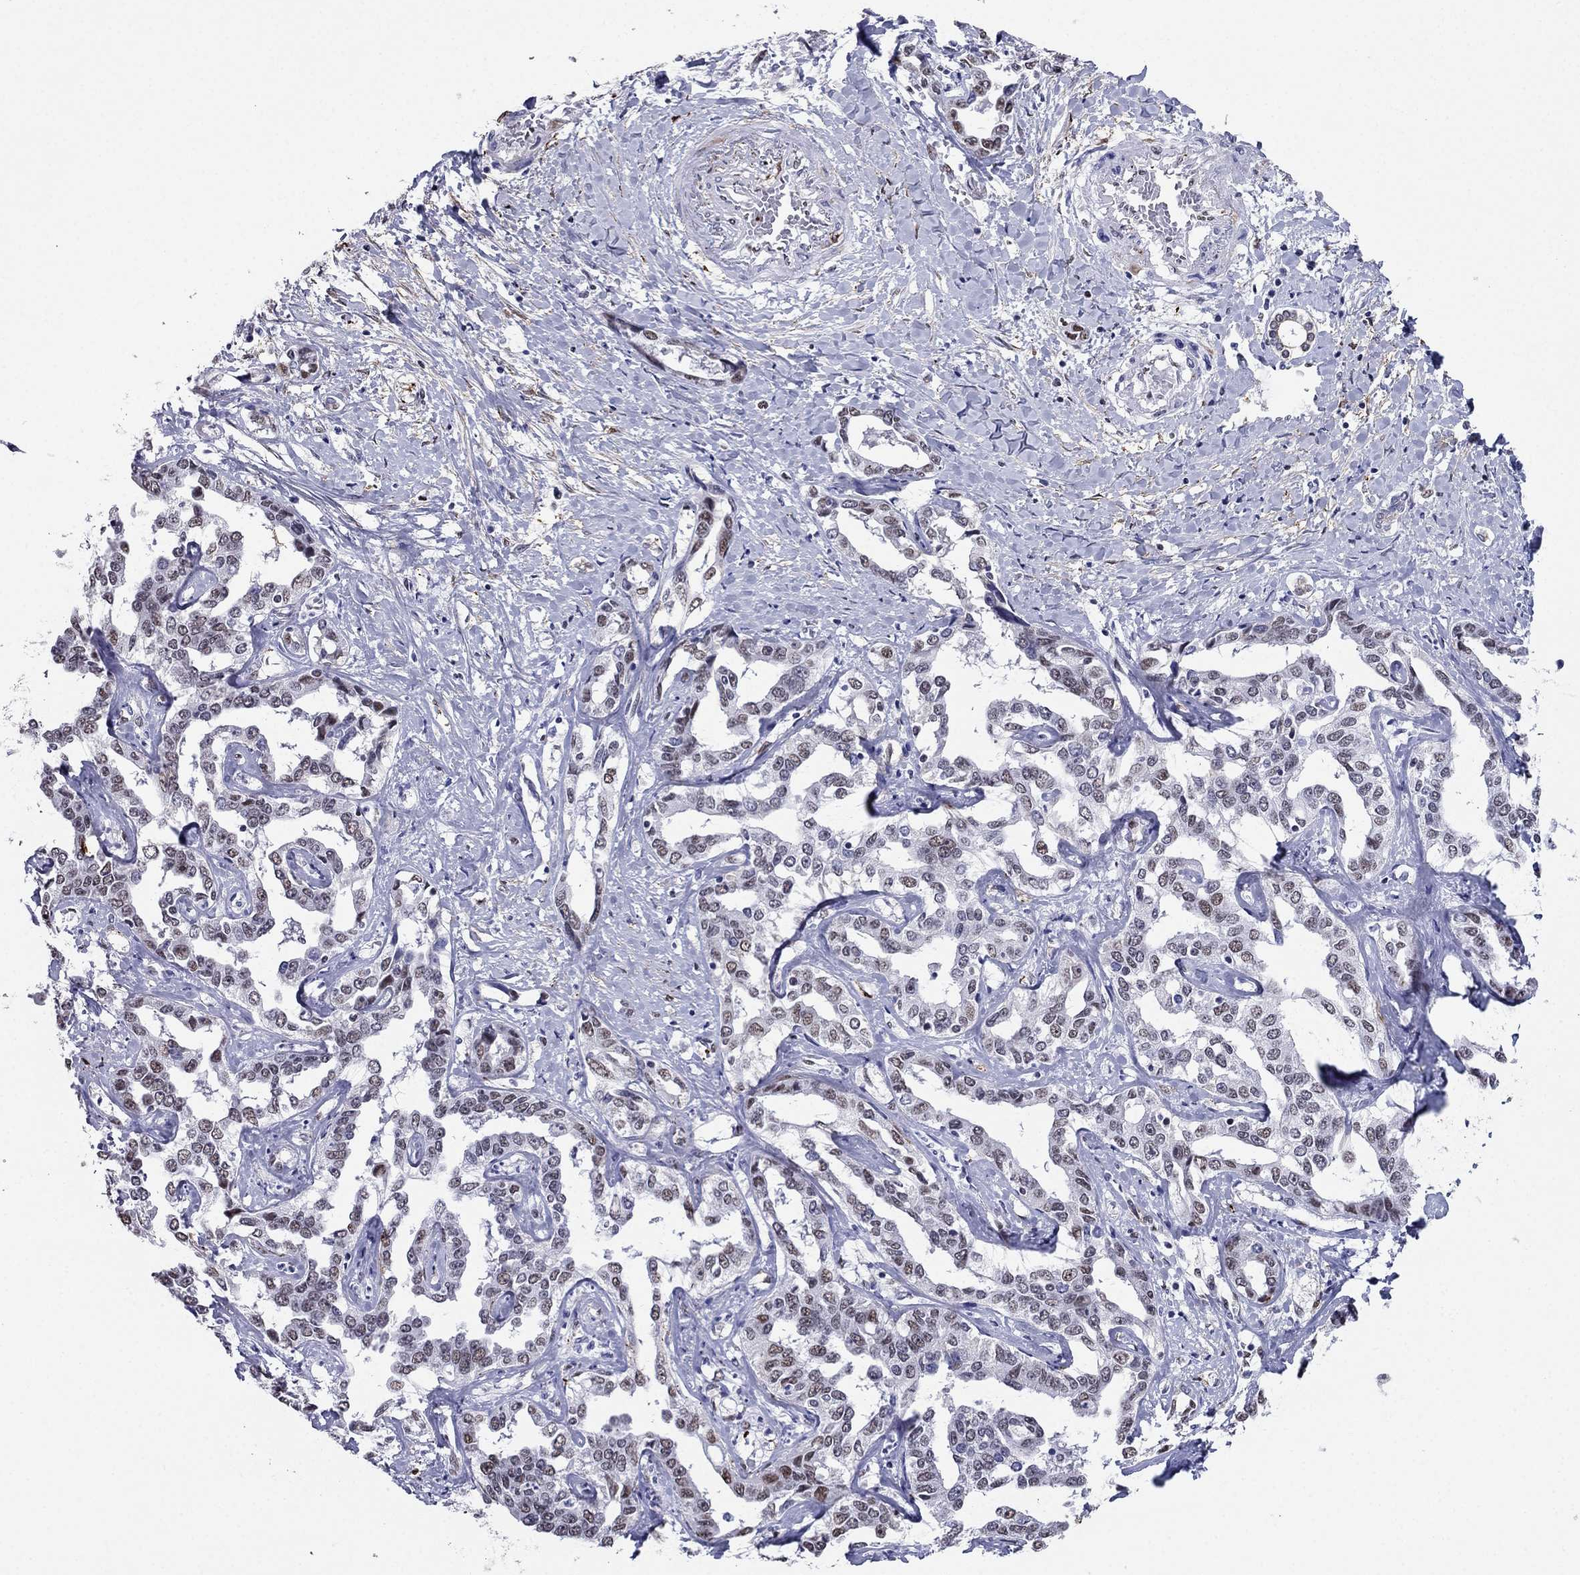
{"staining": {"intensity": "weak", "quantity": "25%-75%", "location": "nuclear"}, "tissue": "liver cancer", "cell_type": "Tumor cells", "image_type": "cancer", "snomed": [{"axis": "morphology", "description": "Cholangiocarcinoma"}, {"axis": "topography", "description": "Liver"}], "caption": "Weak nuclear staining for a protein is identified in approximately 25%-75% of tumor cells of liver cancer using immunohistochemistry (IHC).", "gene": "PPM1G", "patient": {"sex": "male", "age": 59}}